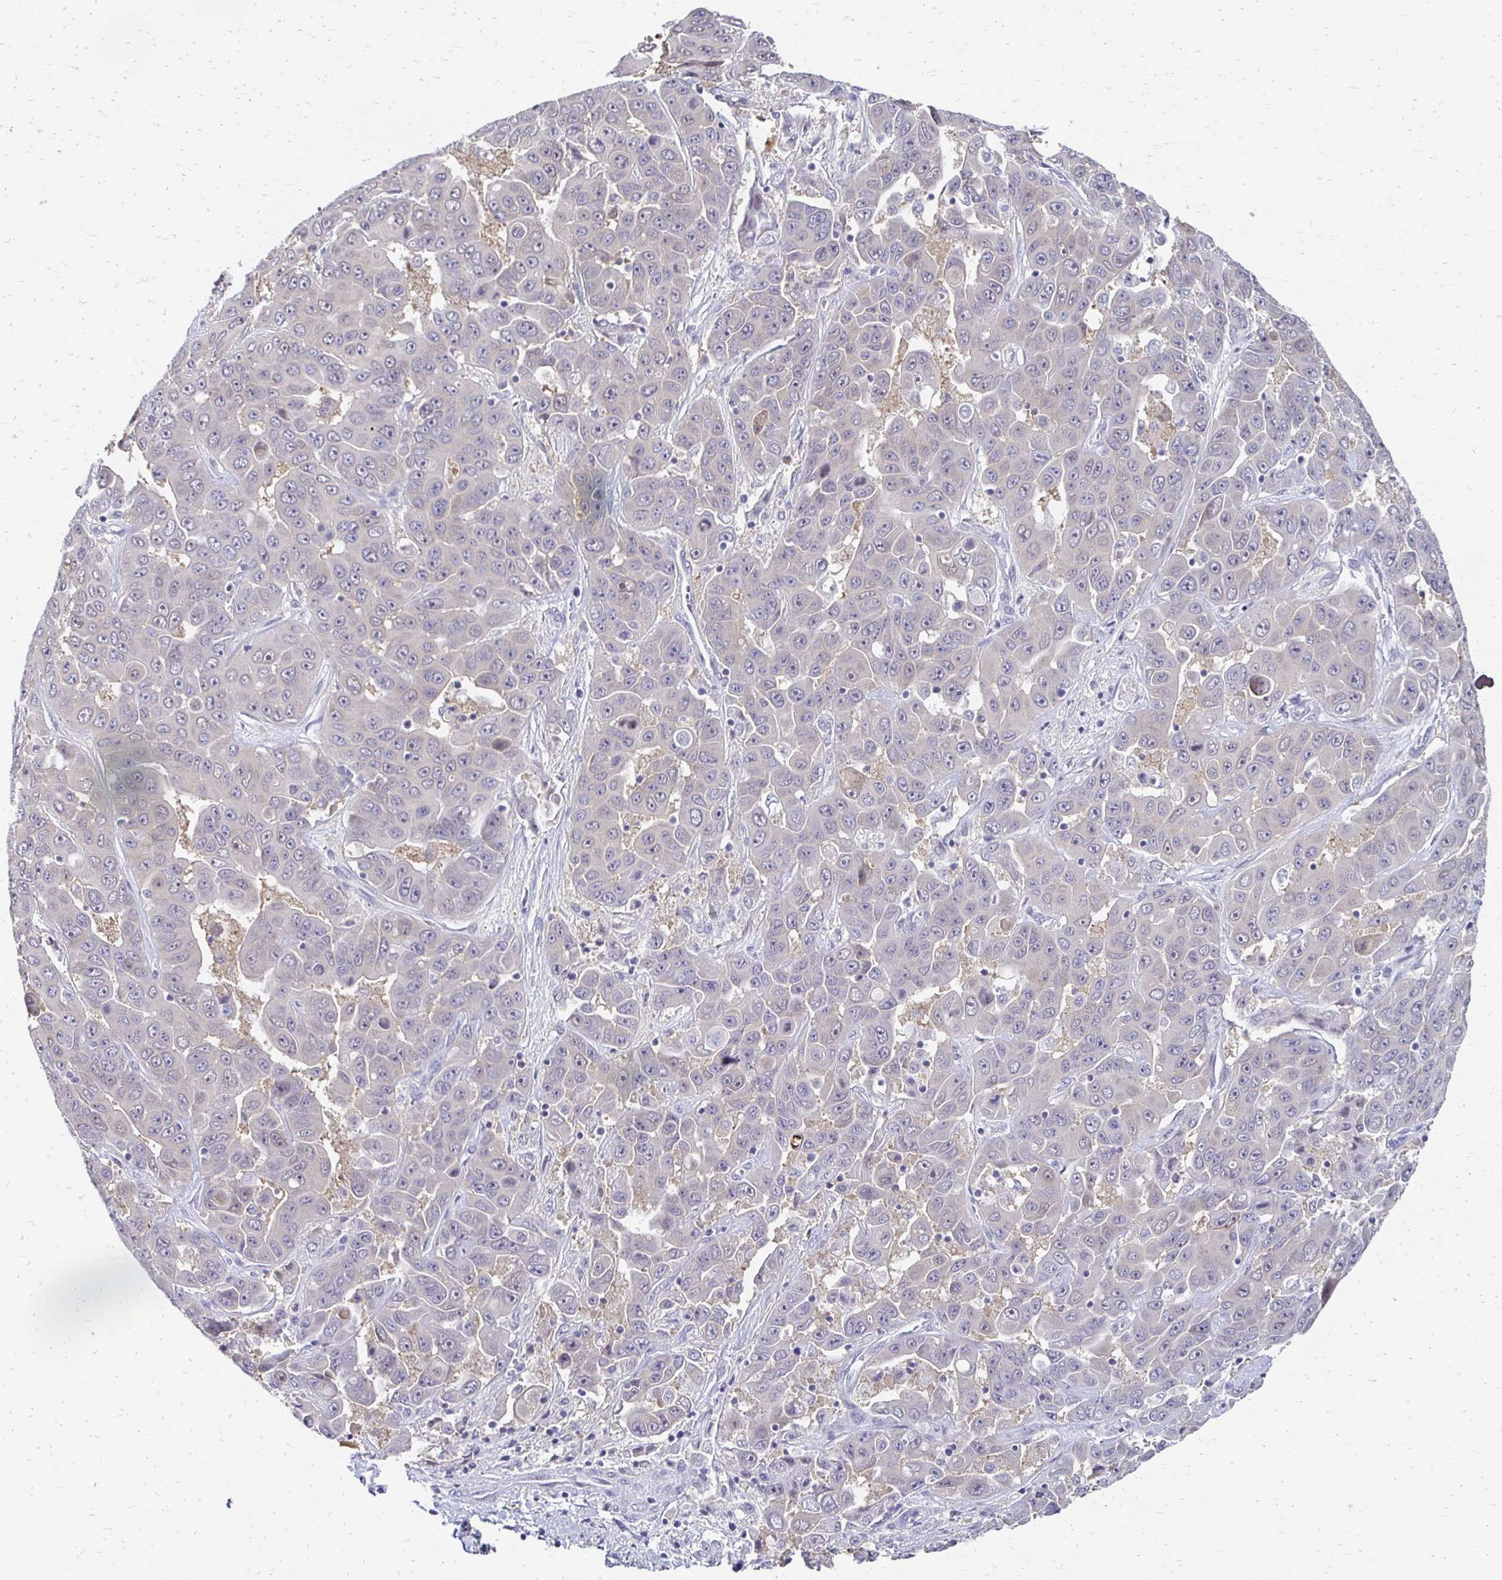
{"staining": {"intensity": "negative", "quantity": "none", "location": "none"}, "tissue": "liver cancer", "cell_type": "Tumor cells", "image_type": "cancer", "snomed": [{"axis": "morphology", "description": "Cholangiocarcinoma"}, {"axis": "topography", "description": "Liver"}], "caption": "Immunohistochemistry photomicrograph of liver cholangiocarcinoma stained for a protein (brown), which shows no staining in tumor cells.", "gene": "PADI2", "patient": {"sex": "female", "age": 52}}